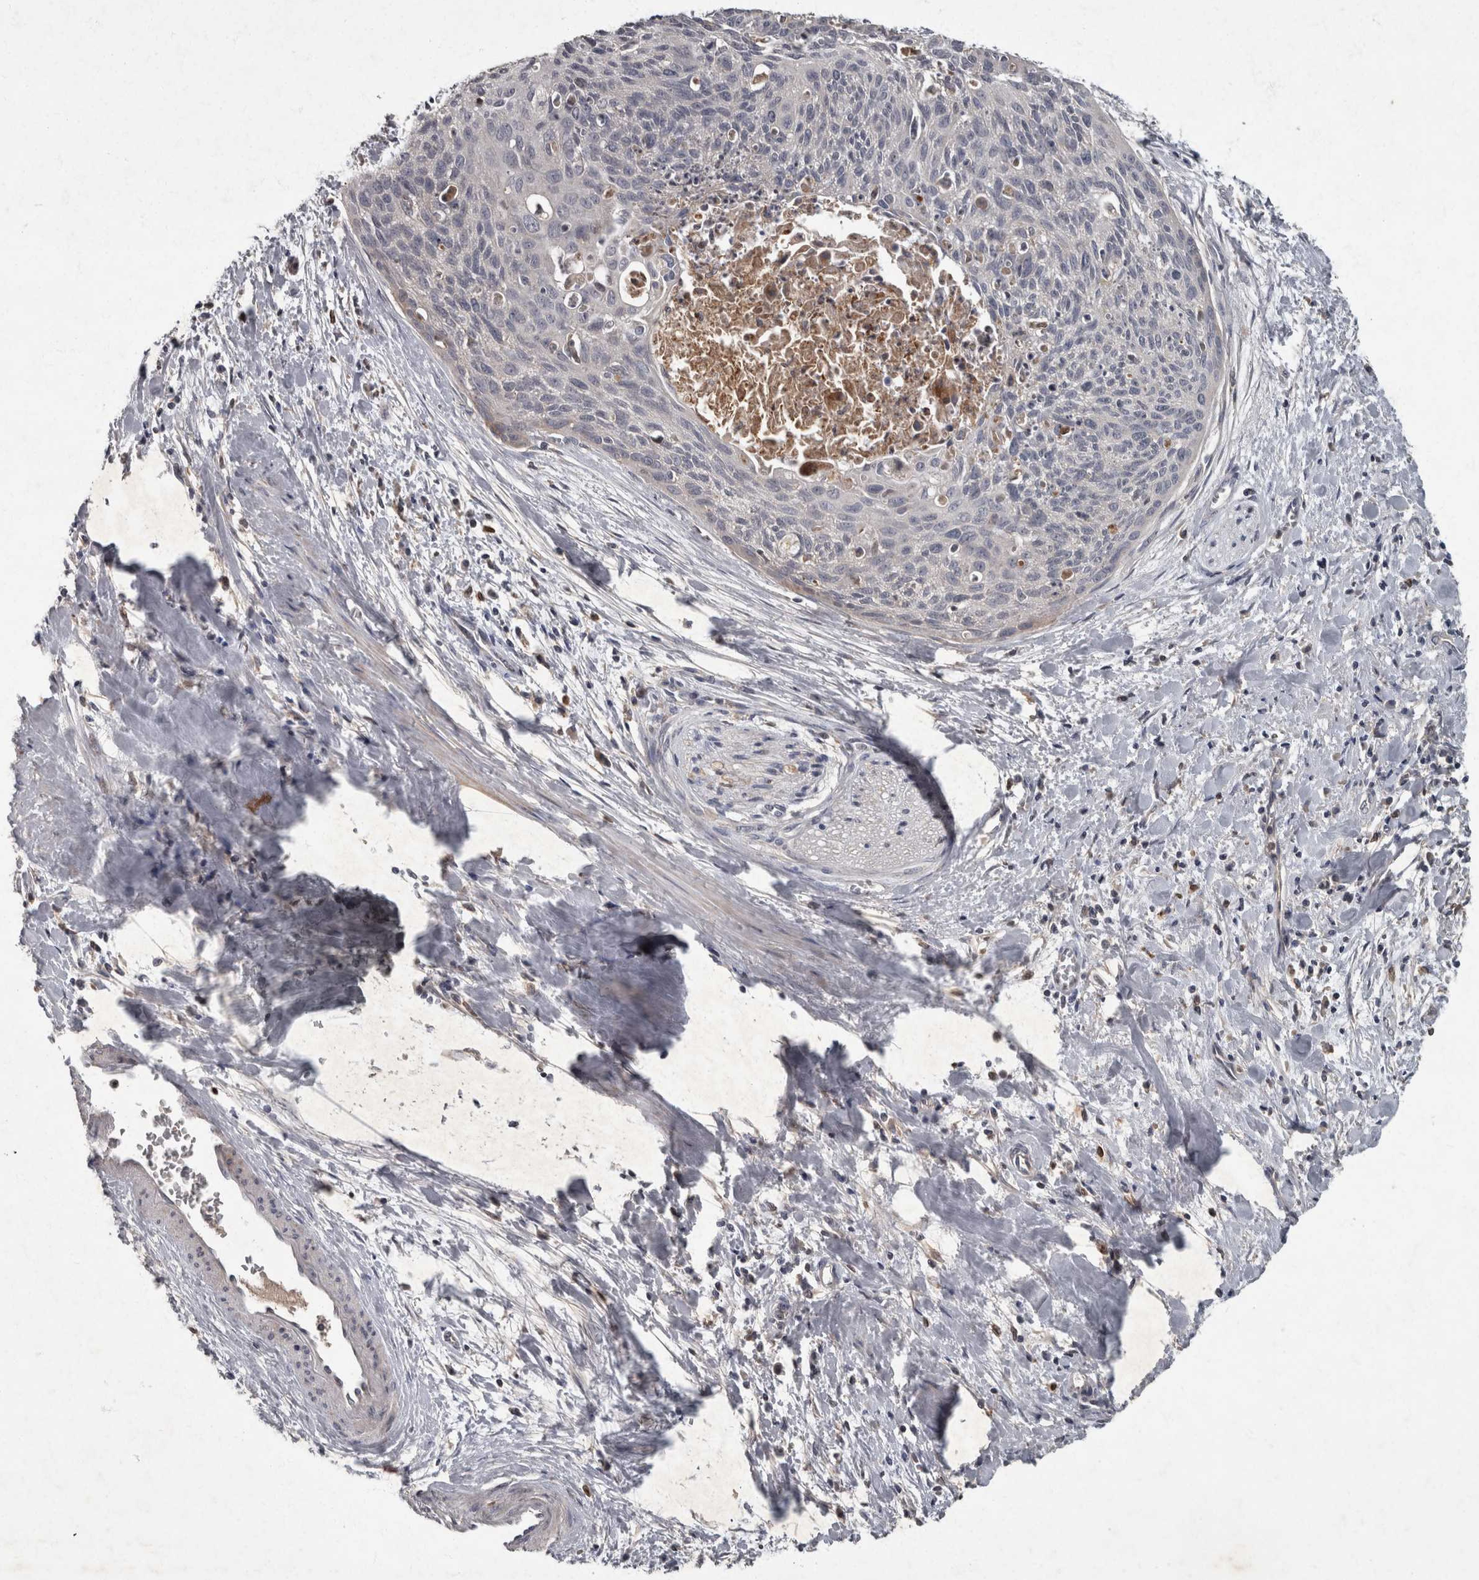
{"staining": {"intensity": "negative", "quantity": "none", "location": "none"}, "tissue": "cervical cancer", "cell_type": "Tumor cells", "image_type": "cancer", "snomed": [{"axis": "morphology", "description": "Squamous cell carcinoma, NOS"}, {"axis": "topography", "description": "Cervix"}], "caption": "This is an immunohistochemistry (IHC) image of squamous cell carcinoma (cervical). There is no expression in tumor cells.", "gene": "PPP1R3C", "patient": {"sex": "female", "age": 55}}